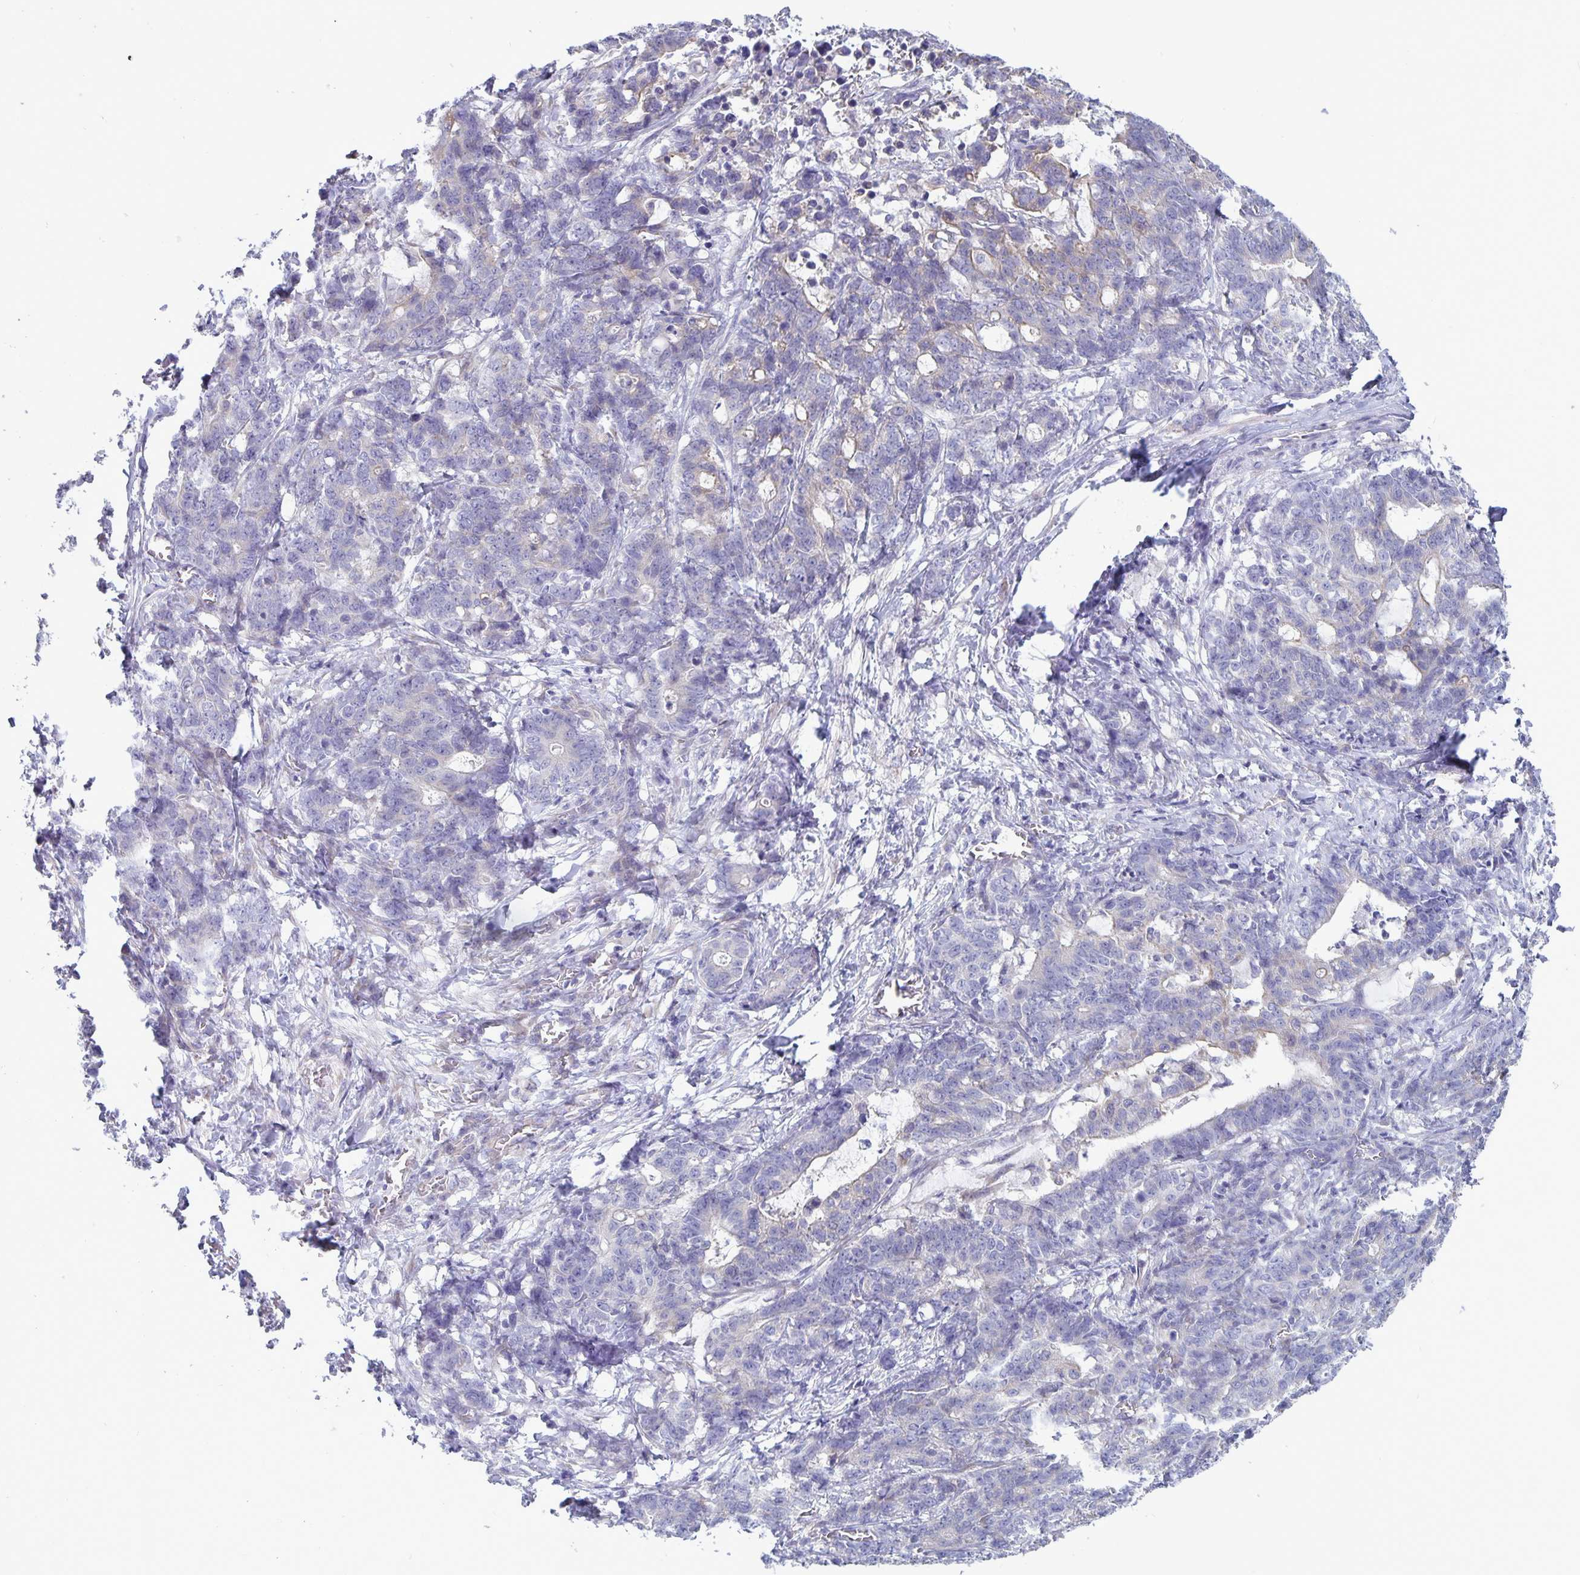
{"staining": {"intensity": "weak", "quantity": "<25%", "location": "cytoplasmic/membranous"}, "tissue": "stomach cancer", "cell_type": "Tumor cells", "image_type": "cancer", "snomed": [{"axis": "morphology", "description": "Normal tissue, NOS"}, {"axis": "morphology", "description": "Adenocarcinoma, NOS"}, {"axis": "topography", "description": "Stomach"}], "caption": "Tumor cells show no significant expression in stomach cancer. The staining was performed using DAB (3,3'-diaminobenzidine) to visualize the protein expression in brown, while the nuclei were stained in blue with hematoxylin (Magnification: 20x).", "gene": "PLCB3", "patient": {"sex": "female", "age": 64}}